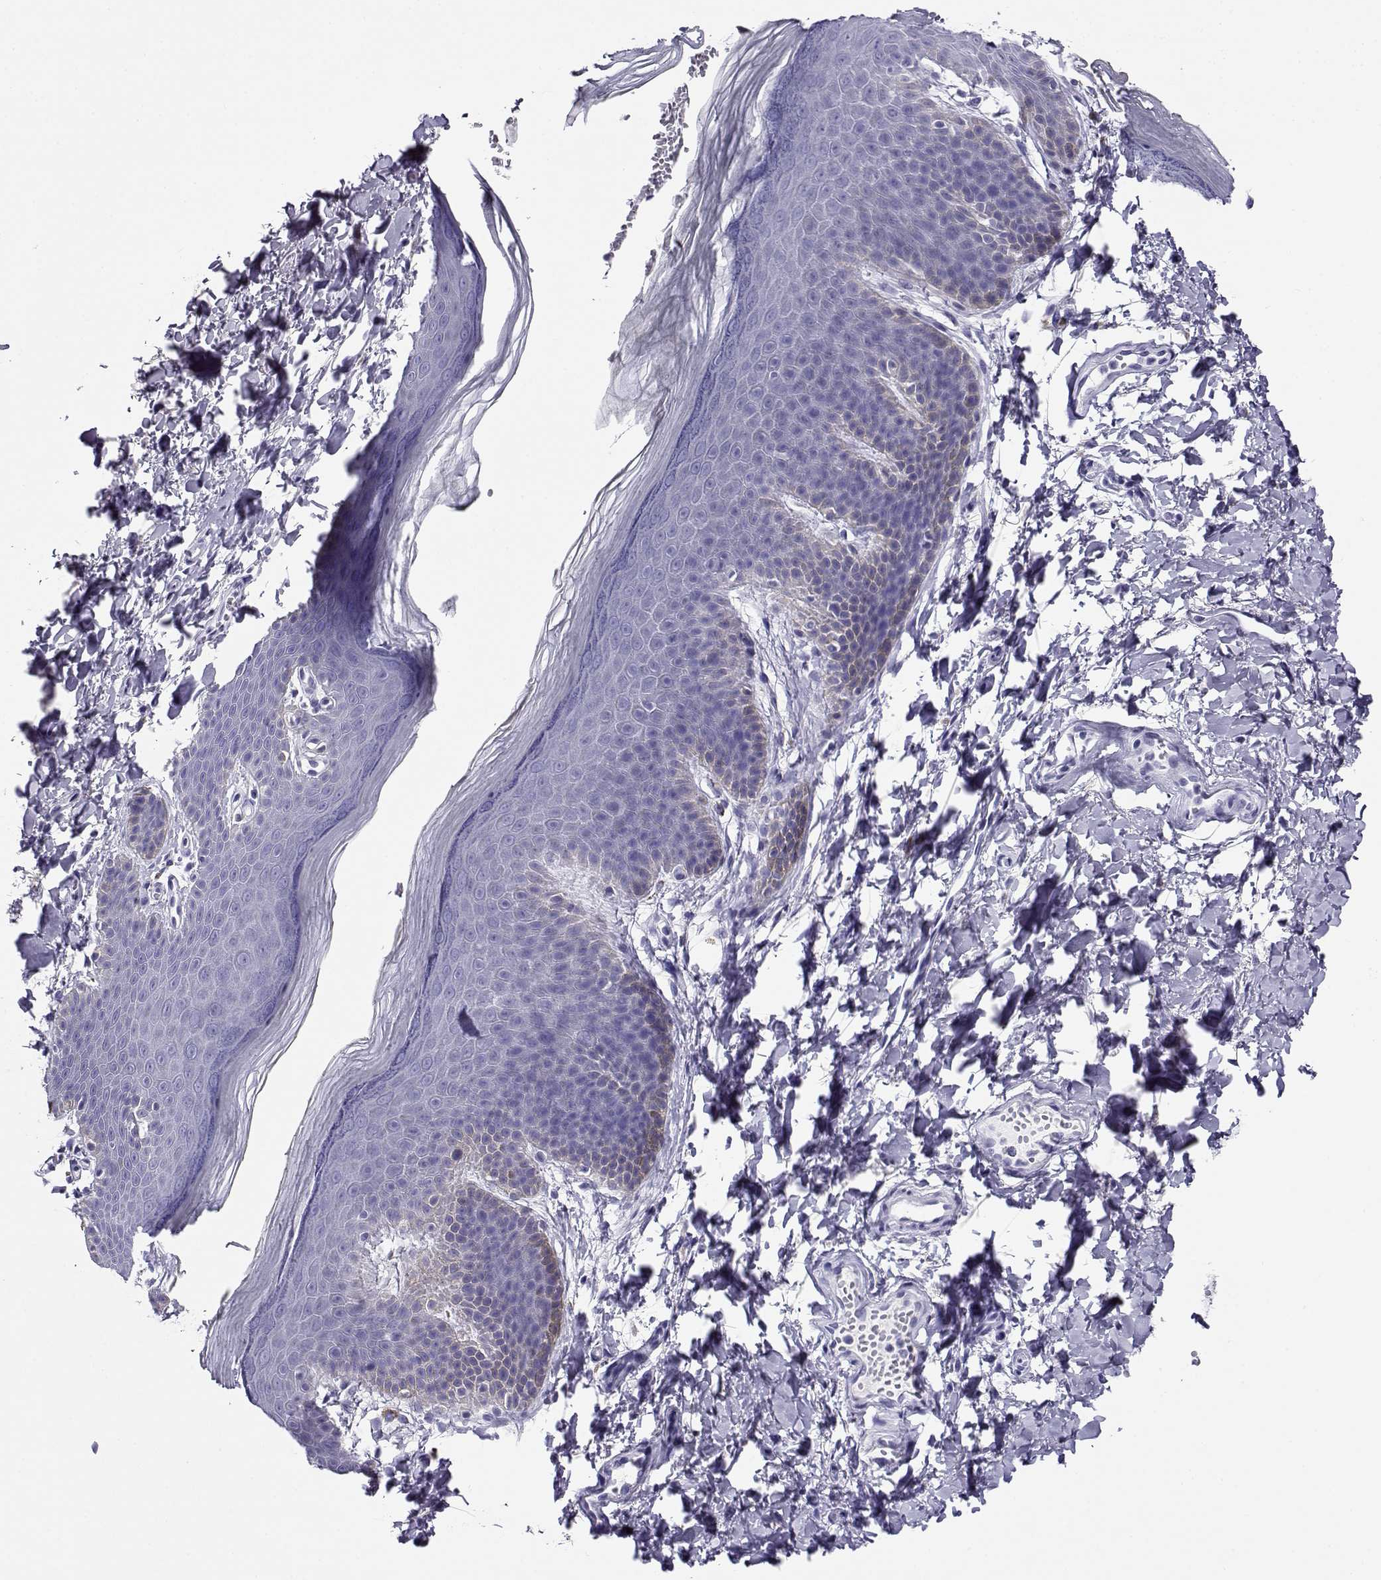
{"staining": {"intensity": "negative", "quantity": "none", "location": "none"}, "tissue": "skin", "cell_type": "Epidermal cells", "image_type": "normal", "snomed": [{"axis": "morphology", "description": "Normal tissue, NOS"}, {"axis": "topography", "description": "Anal"}], "caption": "Immunohistochemical staining of normal skin displays no significant positivity in epidermal cells. (DAB IHC, high magnification).", "gene": "RHOXF2B", "patient": {"sex": "male", "age": 53}}